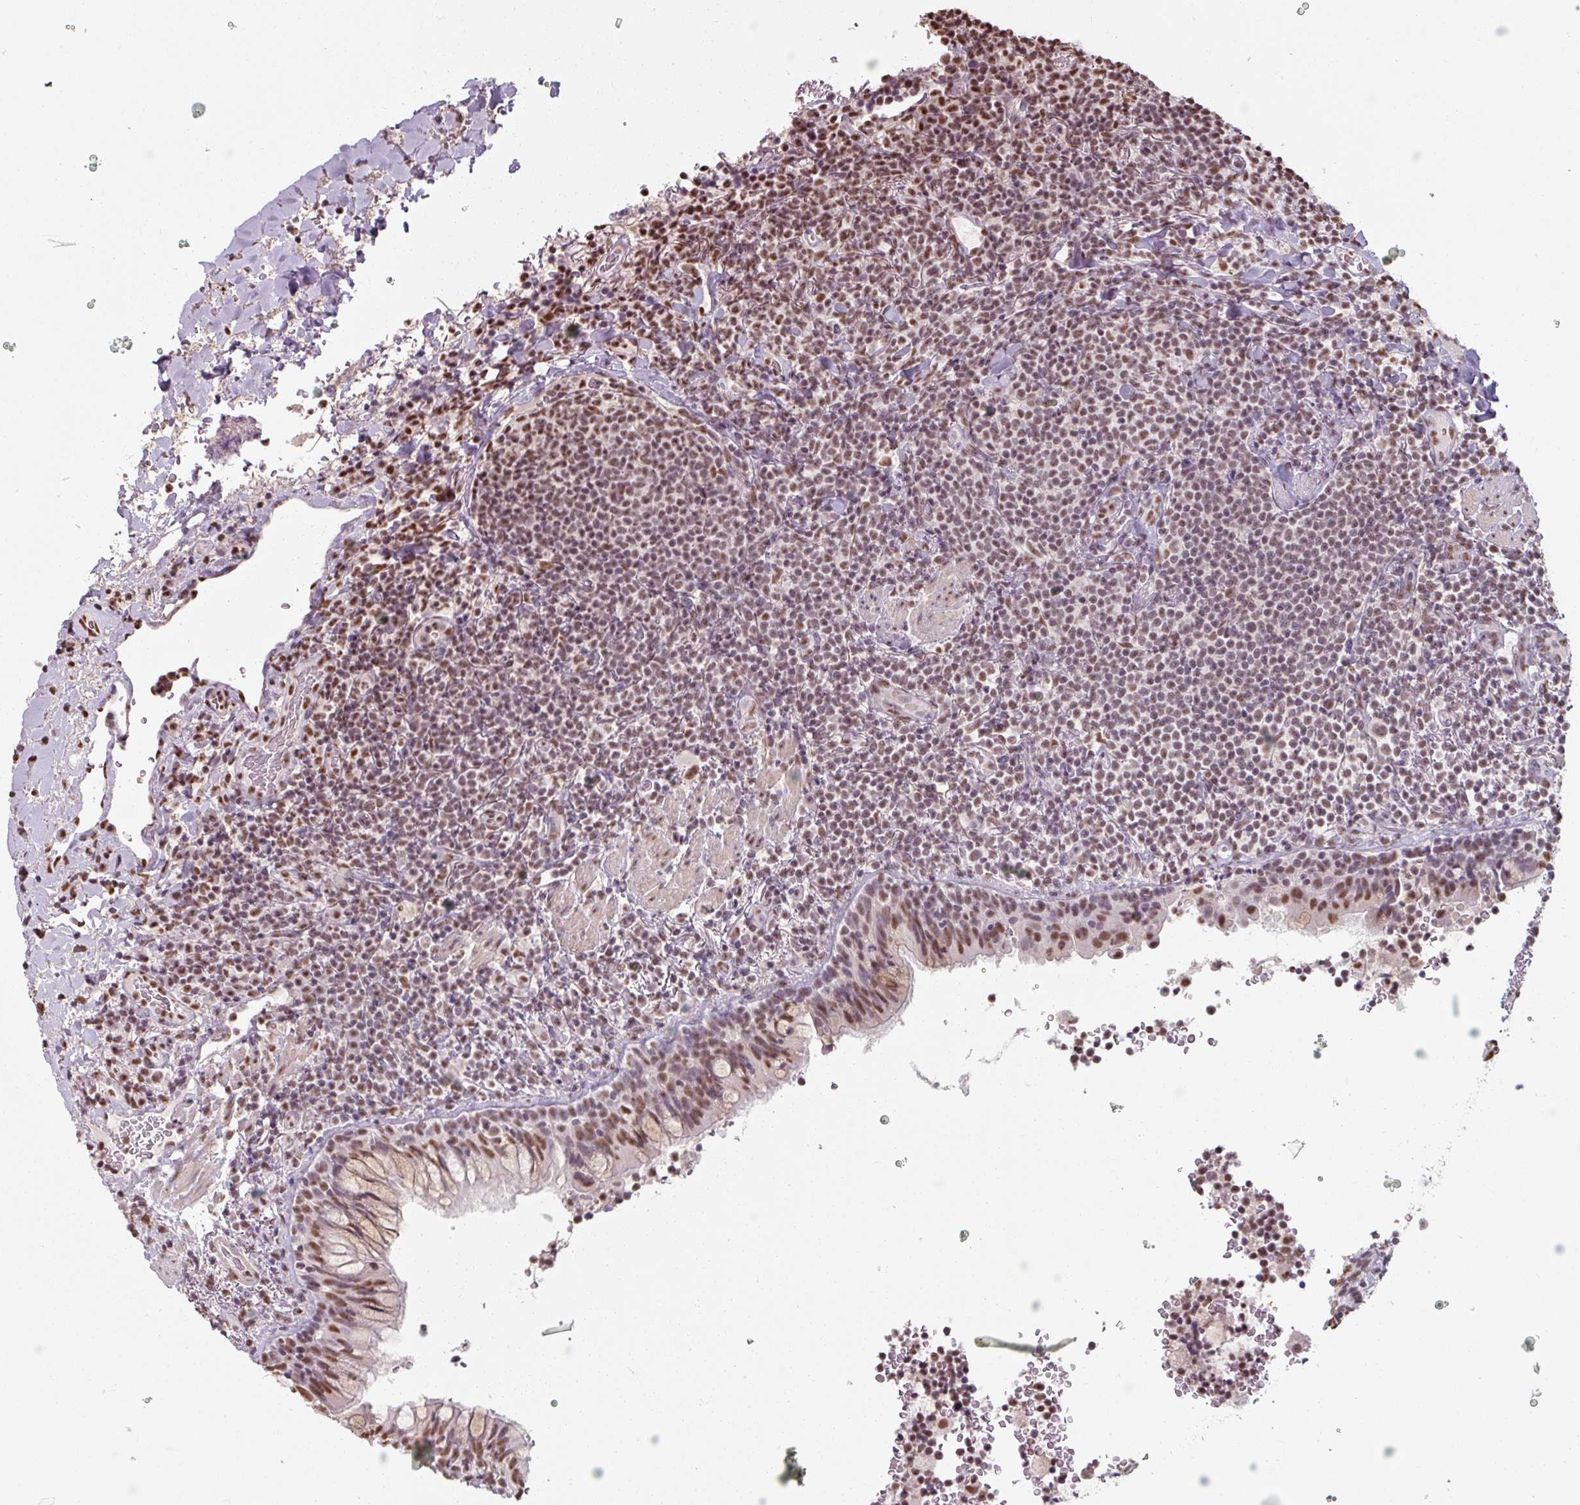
{"staining": {"intensity": "moderate", "quantity": "25%-75%", "location": "nuclear"}, "tissue": "lymphoma", "cell_type": "Tumor cells", "image_type": "cancer", "snomed": [{"axis": "morphology", "description": "Malignant lymphoma, non-Hodgkin's type, Low grade"}, {"axis": "topography", "description": "Lung"}], "caption": "Tumor cells display medium levels of moderate nuclear staining in approximately 25%-75% of cells in human low-grade malignant lymphoma, non-Hodgkin's type.", "gene": "ZFTRAF1", "patient": {"sex": "female", "age": 71}}